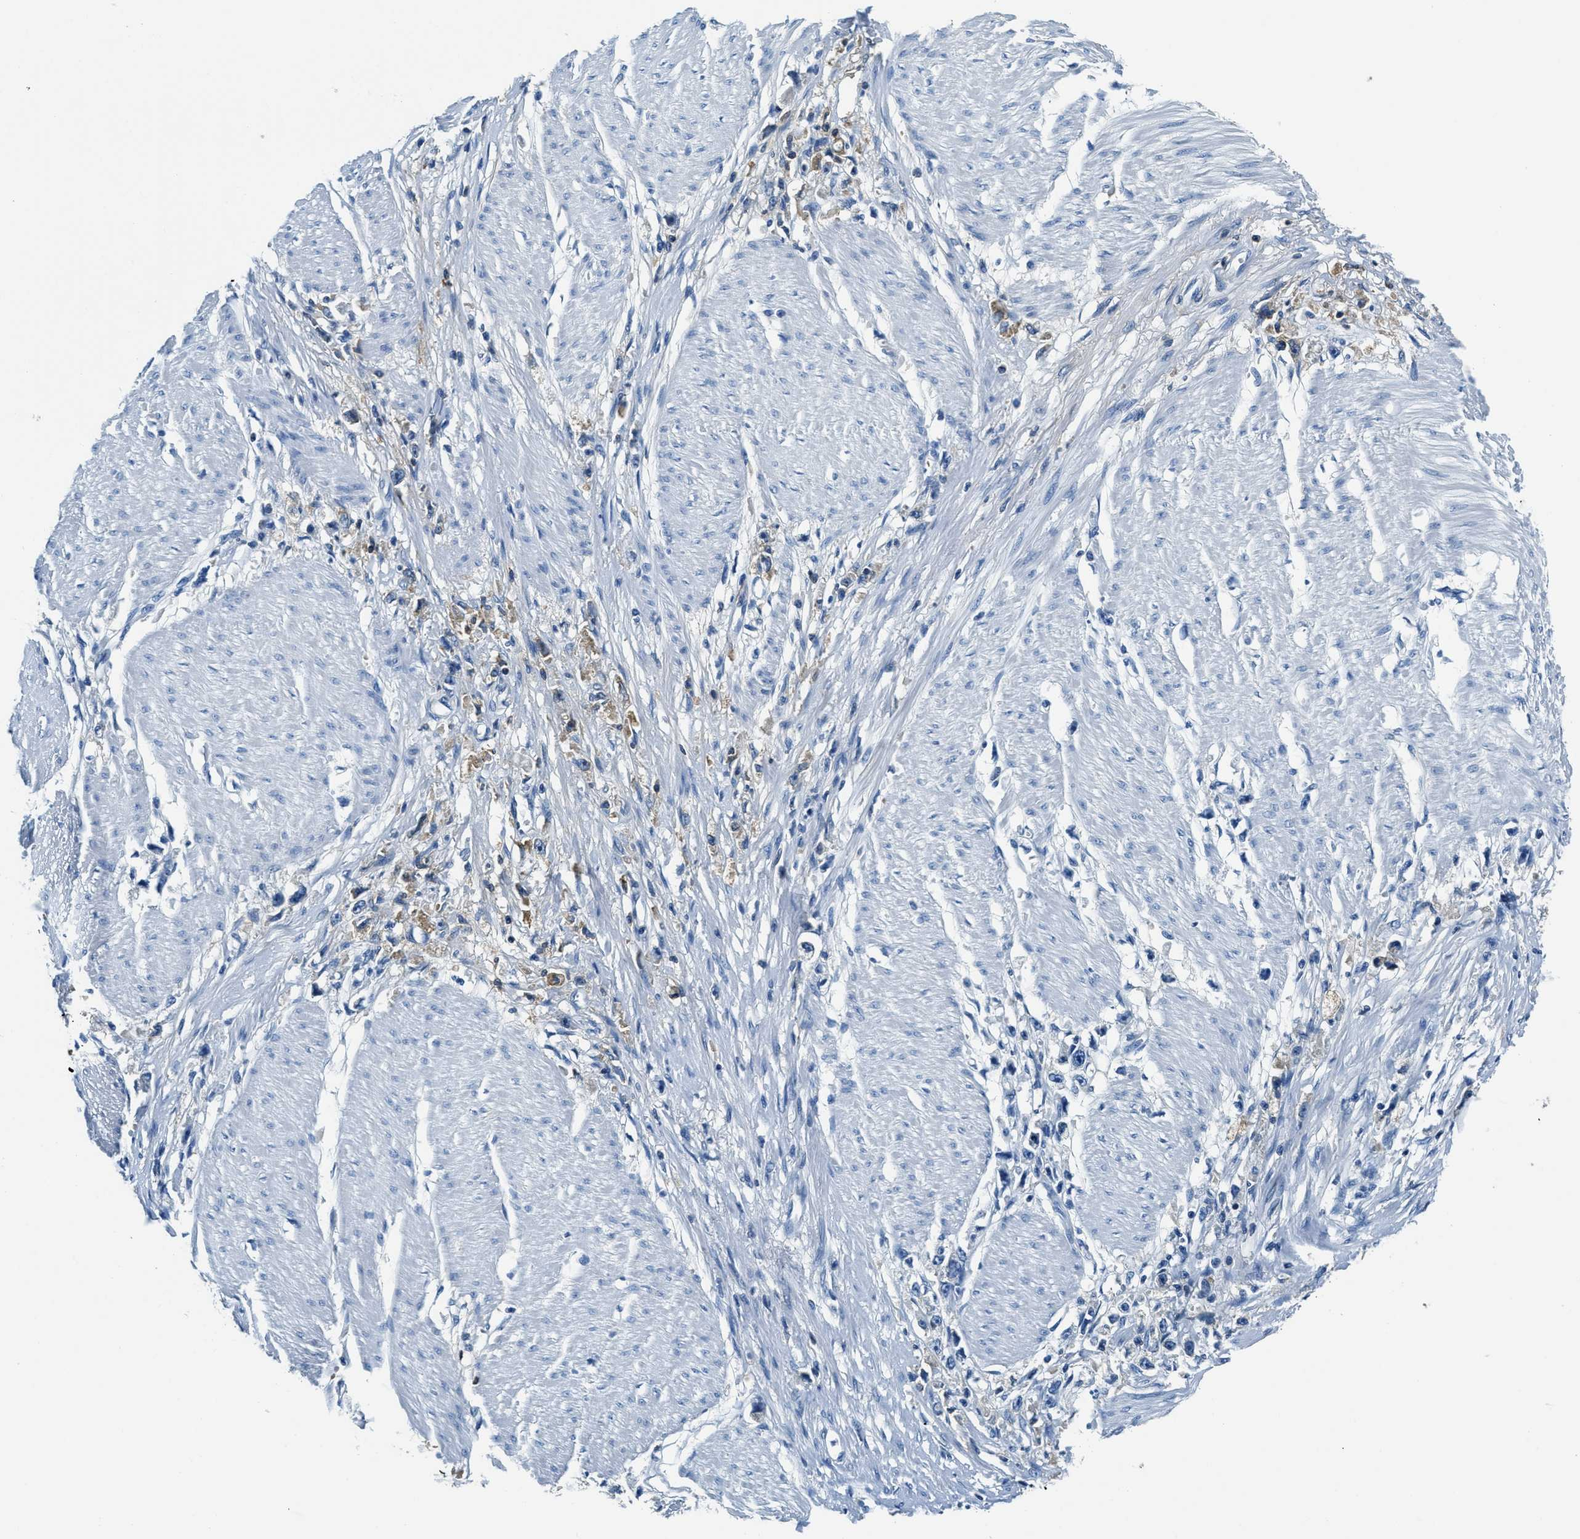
{"staining": {"intensity": "negative", "quantity": "none", "location": "none"}, "tissue": "stomach cancer", "cell_type": "Tumor cells", "image_type": "cancer", "snomed": [{"axis": "morphology", "description": "Adenocarcinoma, NOS"}, {"axis": "topography", "description": "Stomach"}], "caption": "A high-resolution micrograph shows immunohistochemistry staining of adenocarcinoma (stomach), which shows no significant expression in tumor cells.", "gene": "TMEM186", "patient": {"sex": "female", "age": 59}}